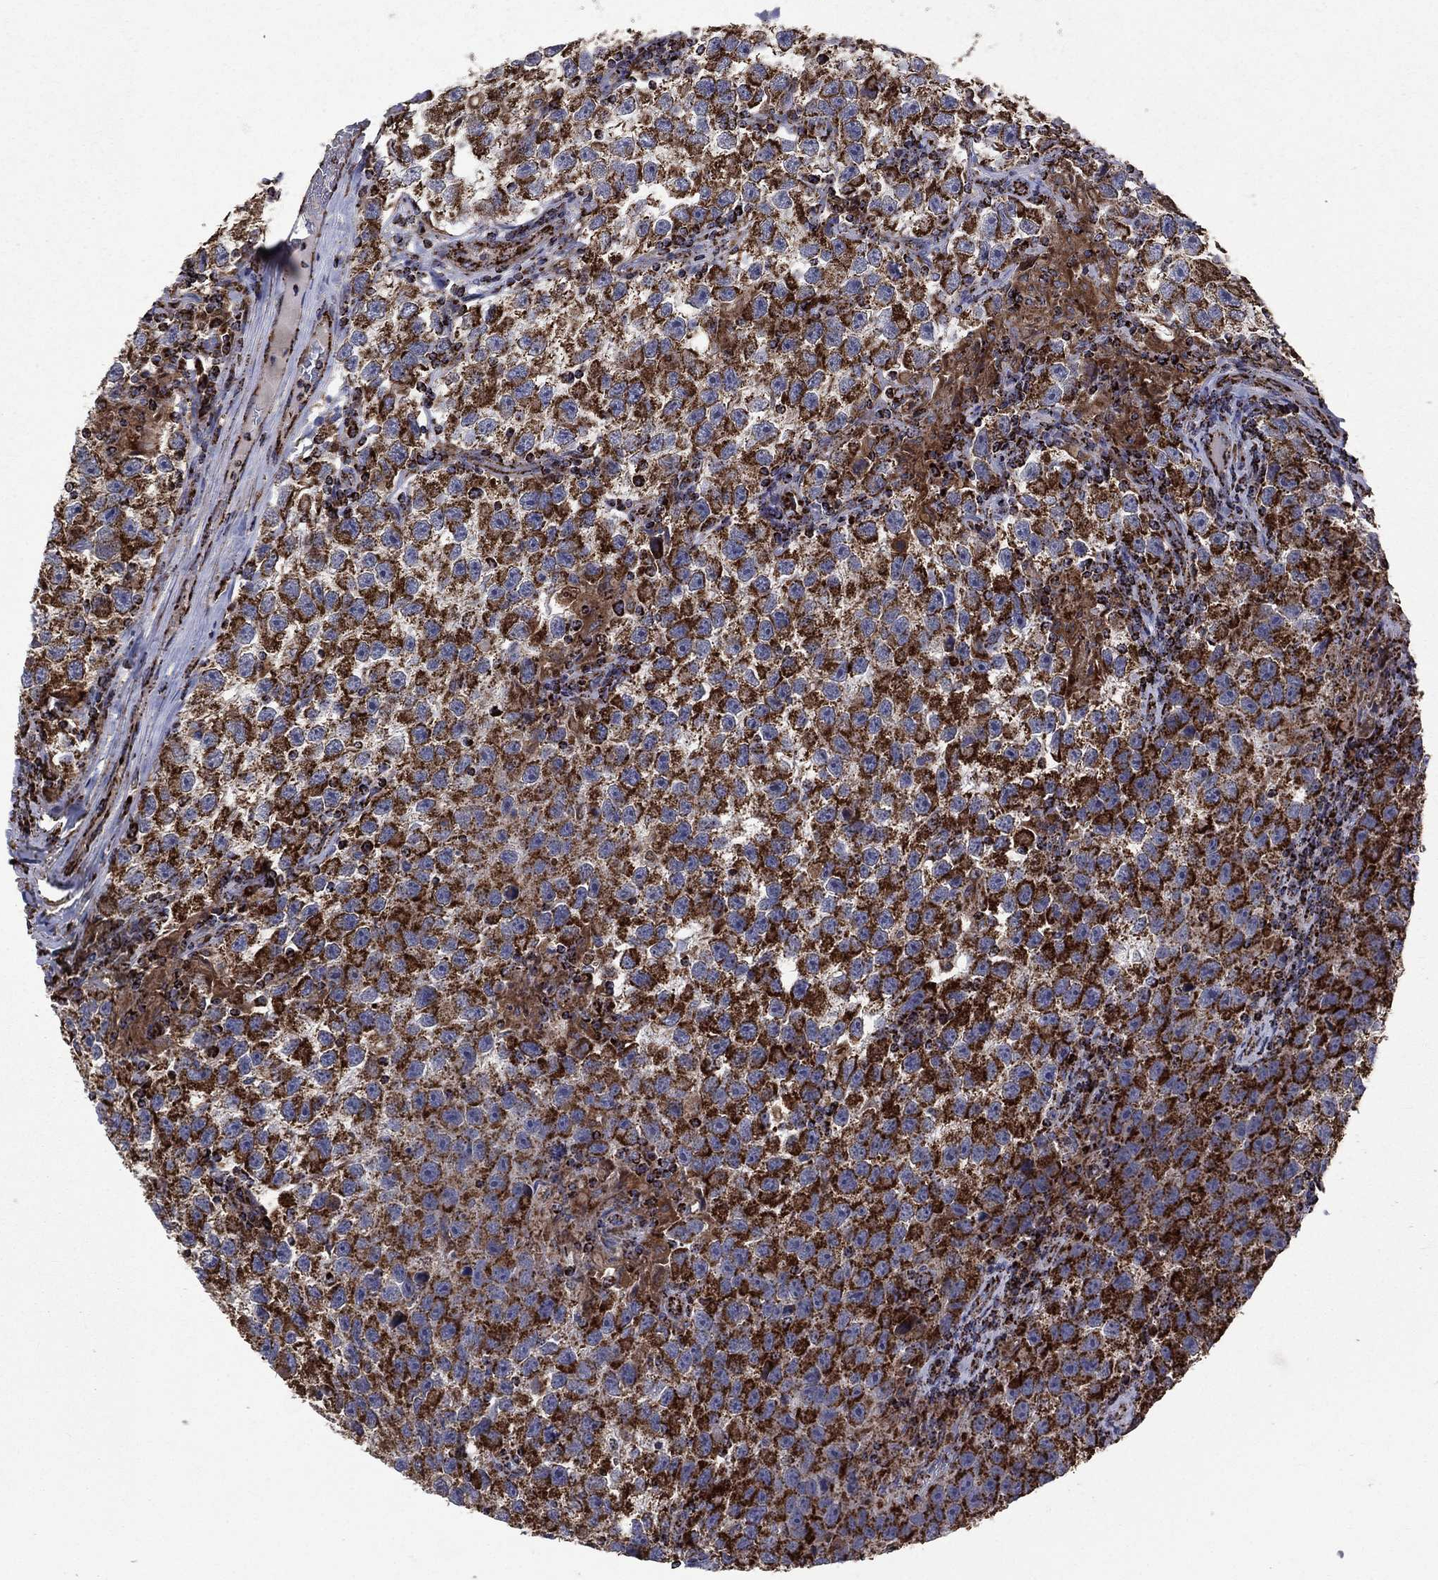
{"staining": {"intensity": "strong", "quantity": ">75%", "location": "cytoplasmic/membranous"}, "tissue": "testis cancer", "cell_type": "Tumor cells", "image_type": "cancer", "snomed": [{"axis": "morphology", "description": "Seminoma, NOS"}, {"axis": "topography", "description": "Testis"}], "caption": "The image demonstrates staining of testis seminoma, revealing strong cytoplasmic/membranous protein staining (brown color) within tumor cells.", "gene": "GOT2", "patient": {"sex": "male", "age": 26}}